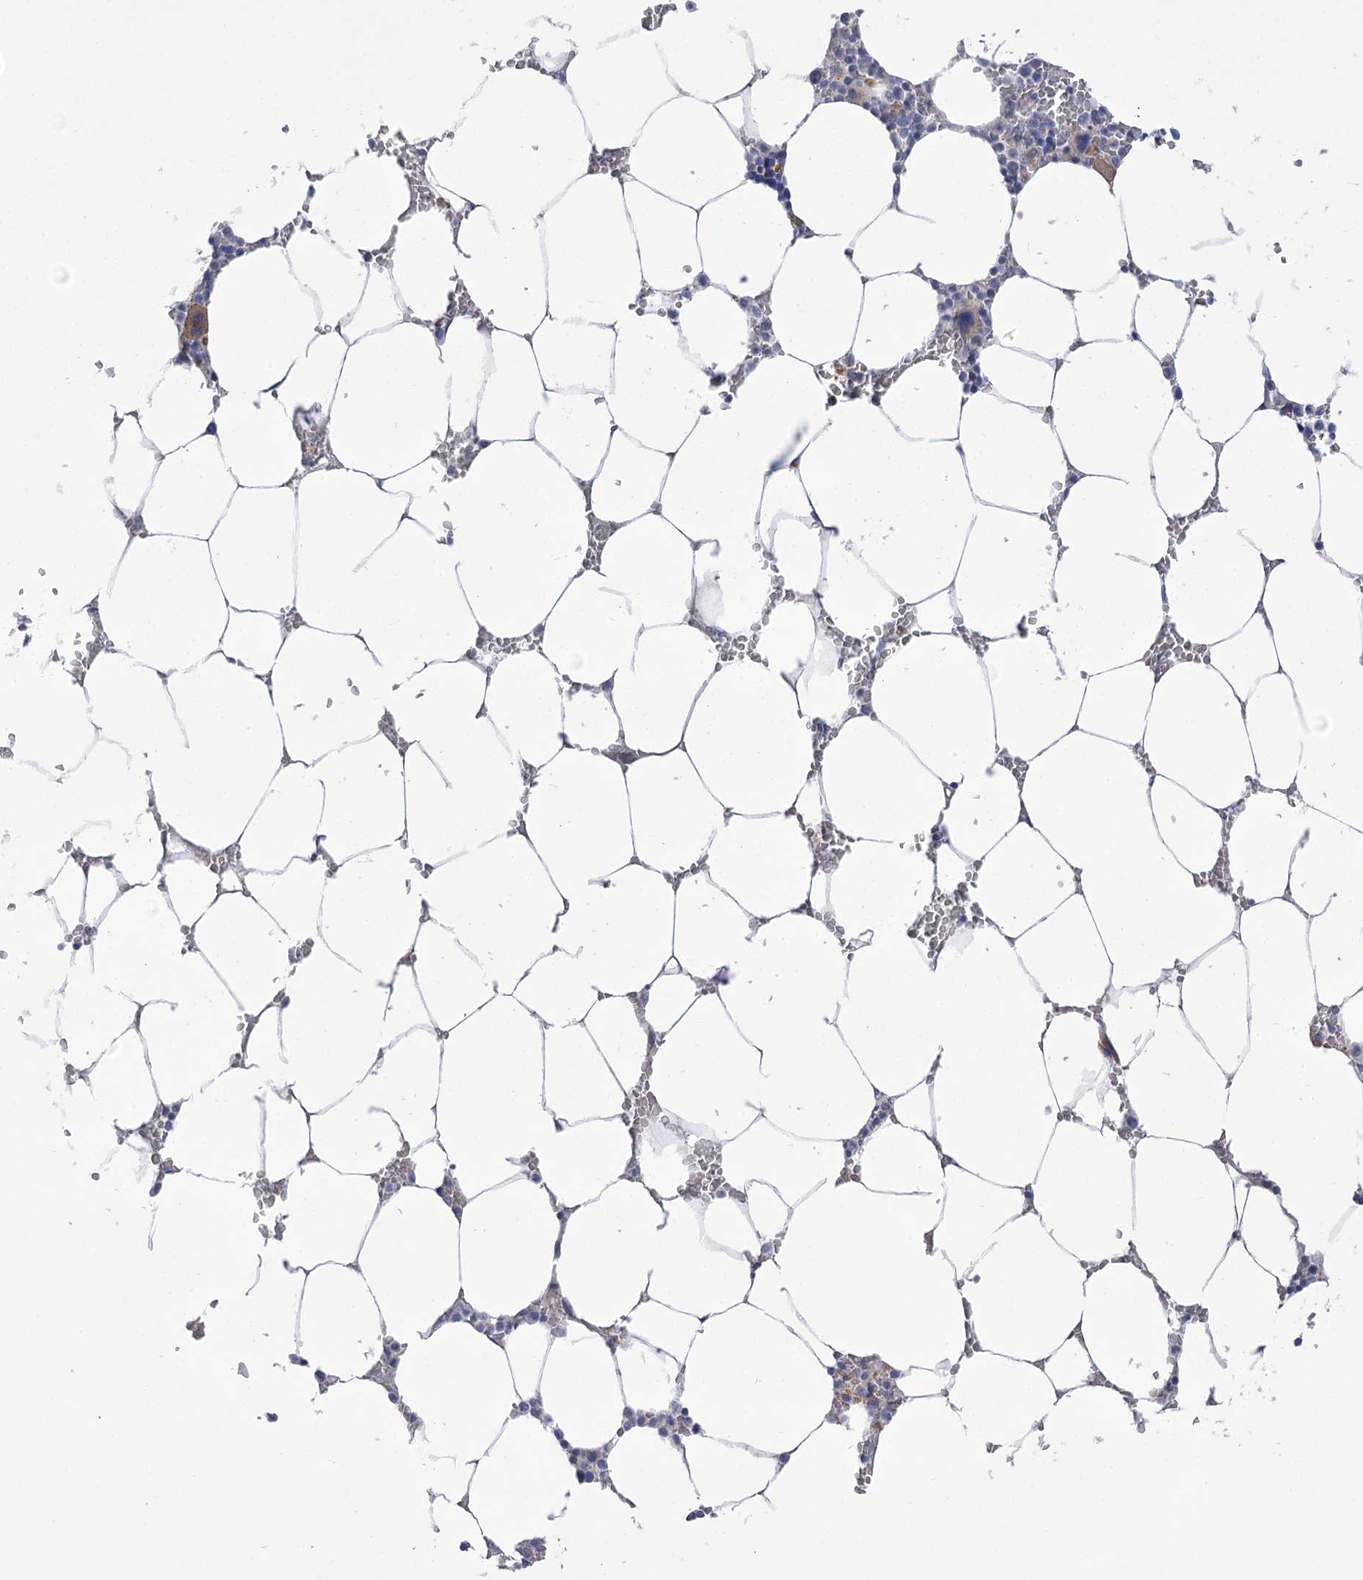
{"staining": {"intensity": "moderate", "quantity": "<25%", "location": "cytoplasmic/membranous"}, "tissue": "bone marrow", "cell_type": "Hematopoietic cells", "image_type": "normal", "snomed": [{"axis": "morphology", "description": "Normal tissue, NOS"}, {"axis": "topography", "description": "Bone marrow"}], "caption": "A micrograph of bone marrow stained for a protein displays moderate cytoplasmic/membranous brown staining in hematopoietic cells.", "gene": "NME7", "patient": {"sex": "male", "age": 70}}